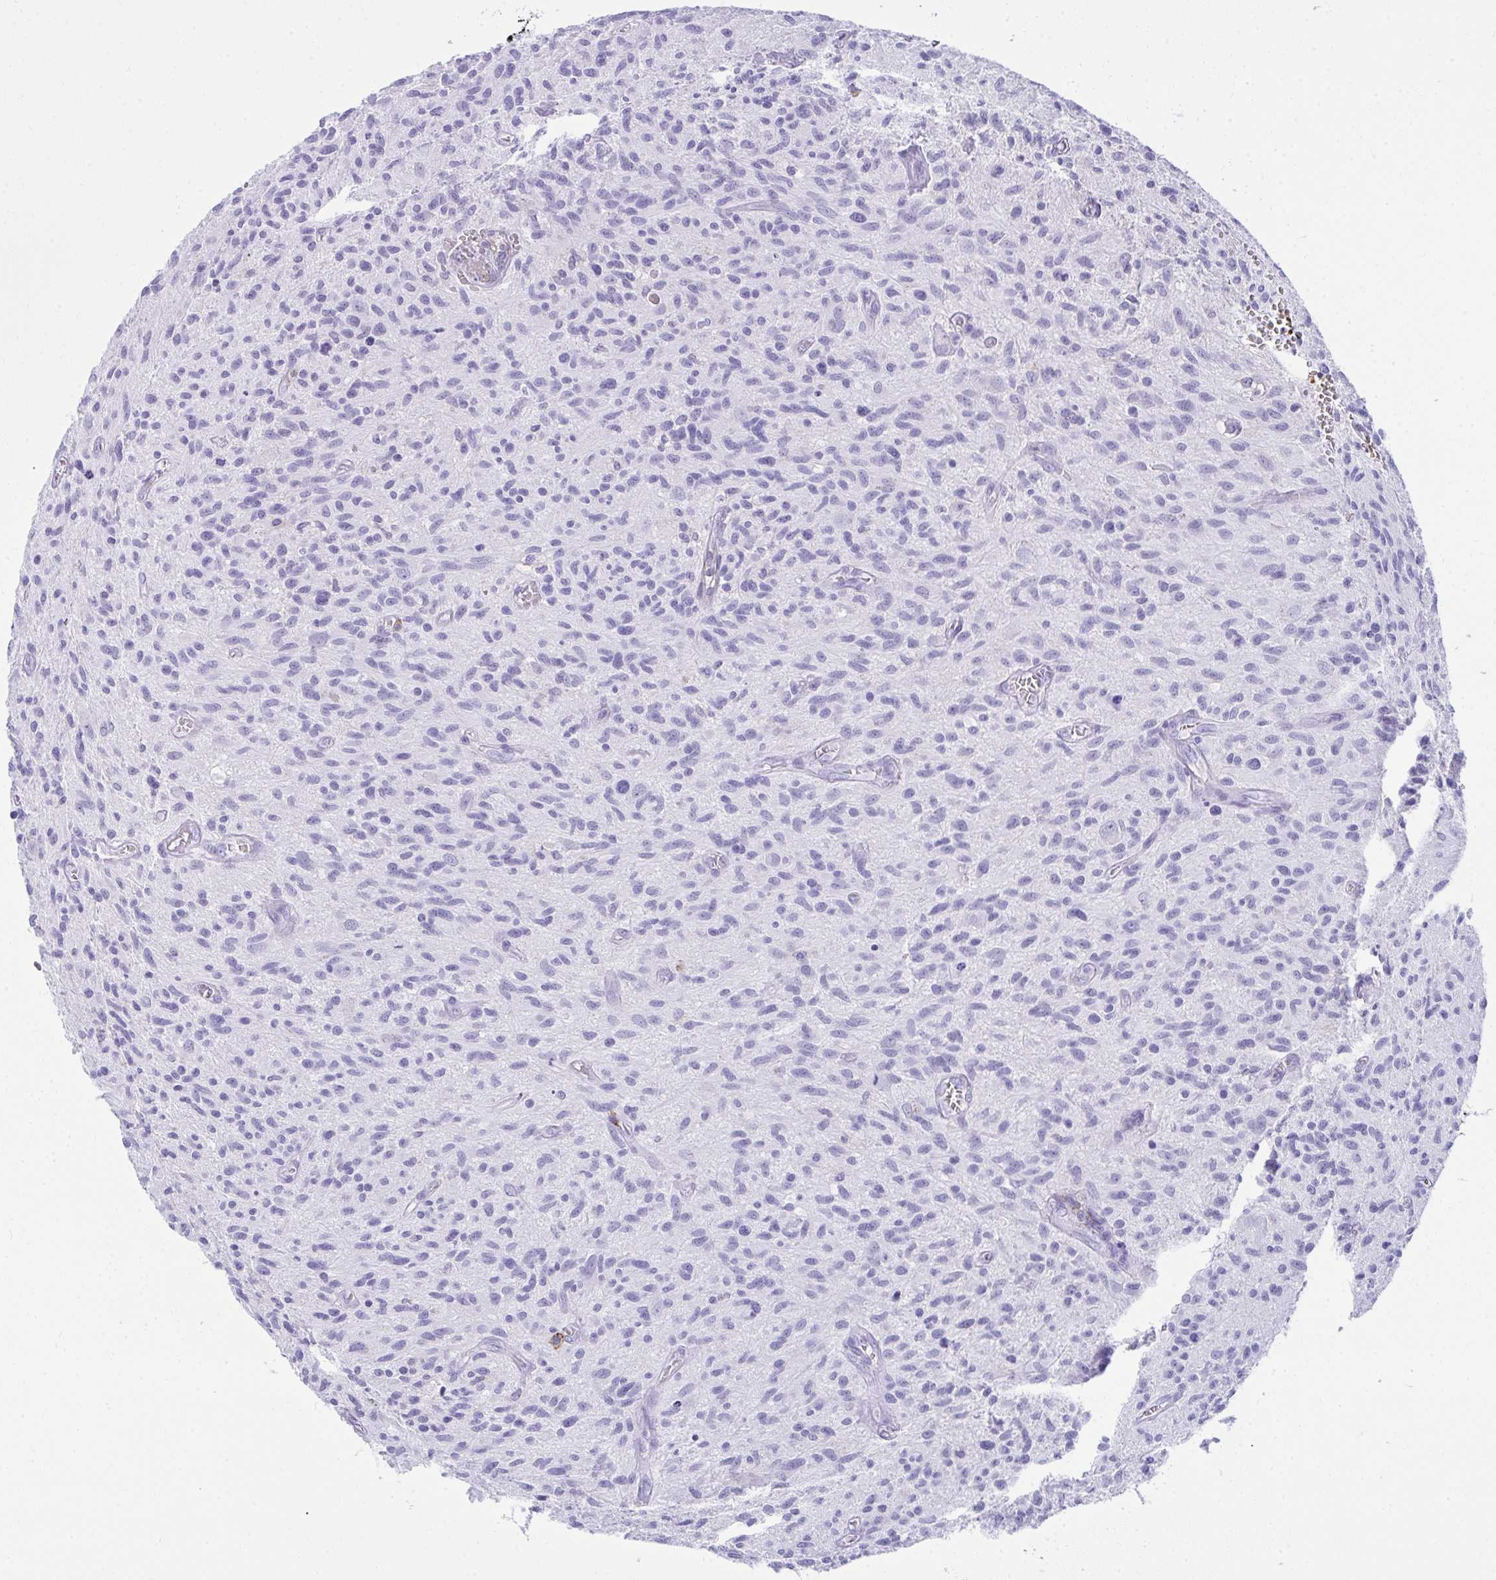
{"staining": {"intensity": "negative", "quantity": "none", "location": "none"}, "tissue": "glioma", "cell_type": "Tumor cells", "image_type": "cancer", "snomed": [{"axis": "morphology", "description": "Glioma, malignant, High grade"}, {"axis": "topography", "description": "Brain"}], "caption": "Tumor cells show no significant staining in malignant high-grade glioma.", "gene": "SPN", "patient": {"sex": "male", "age": 75}}